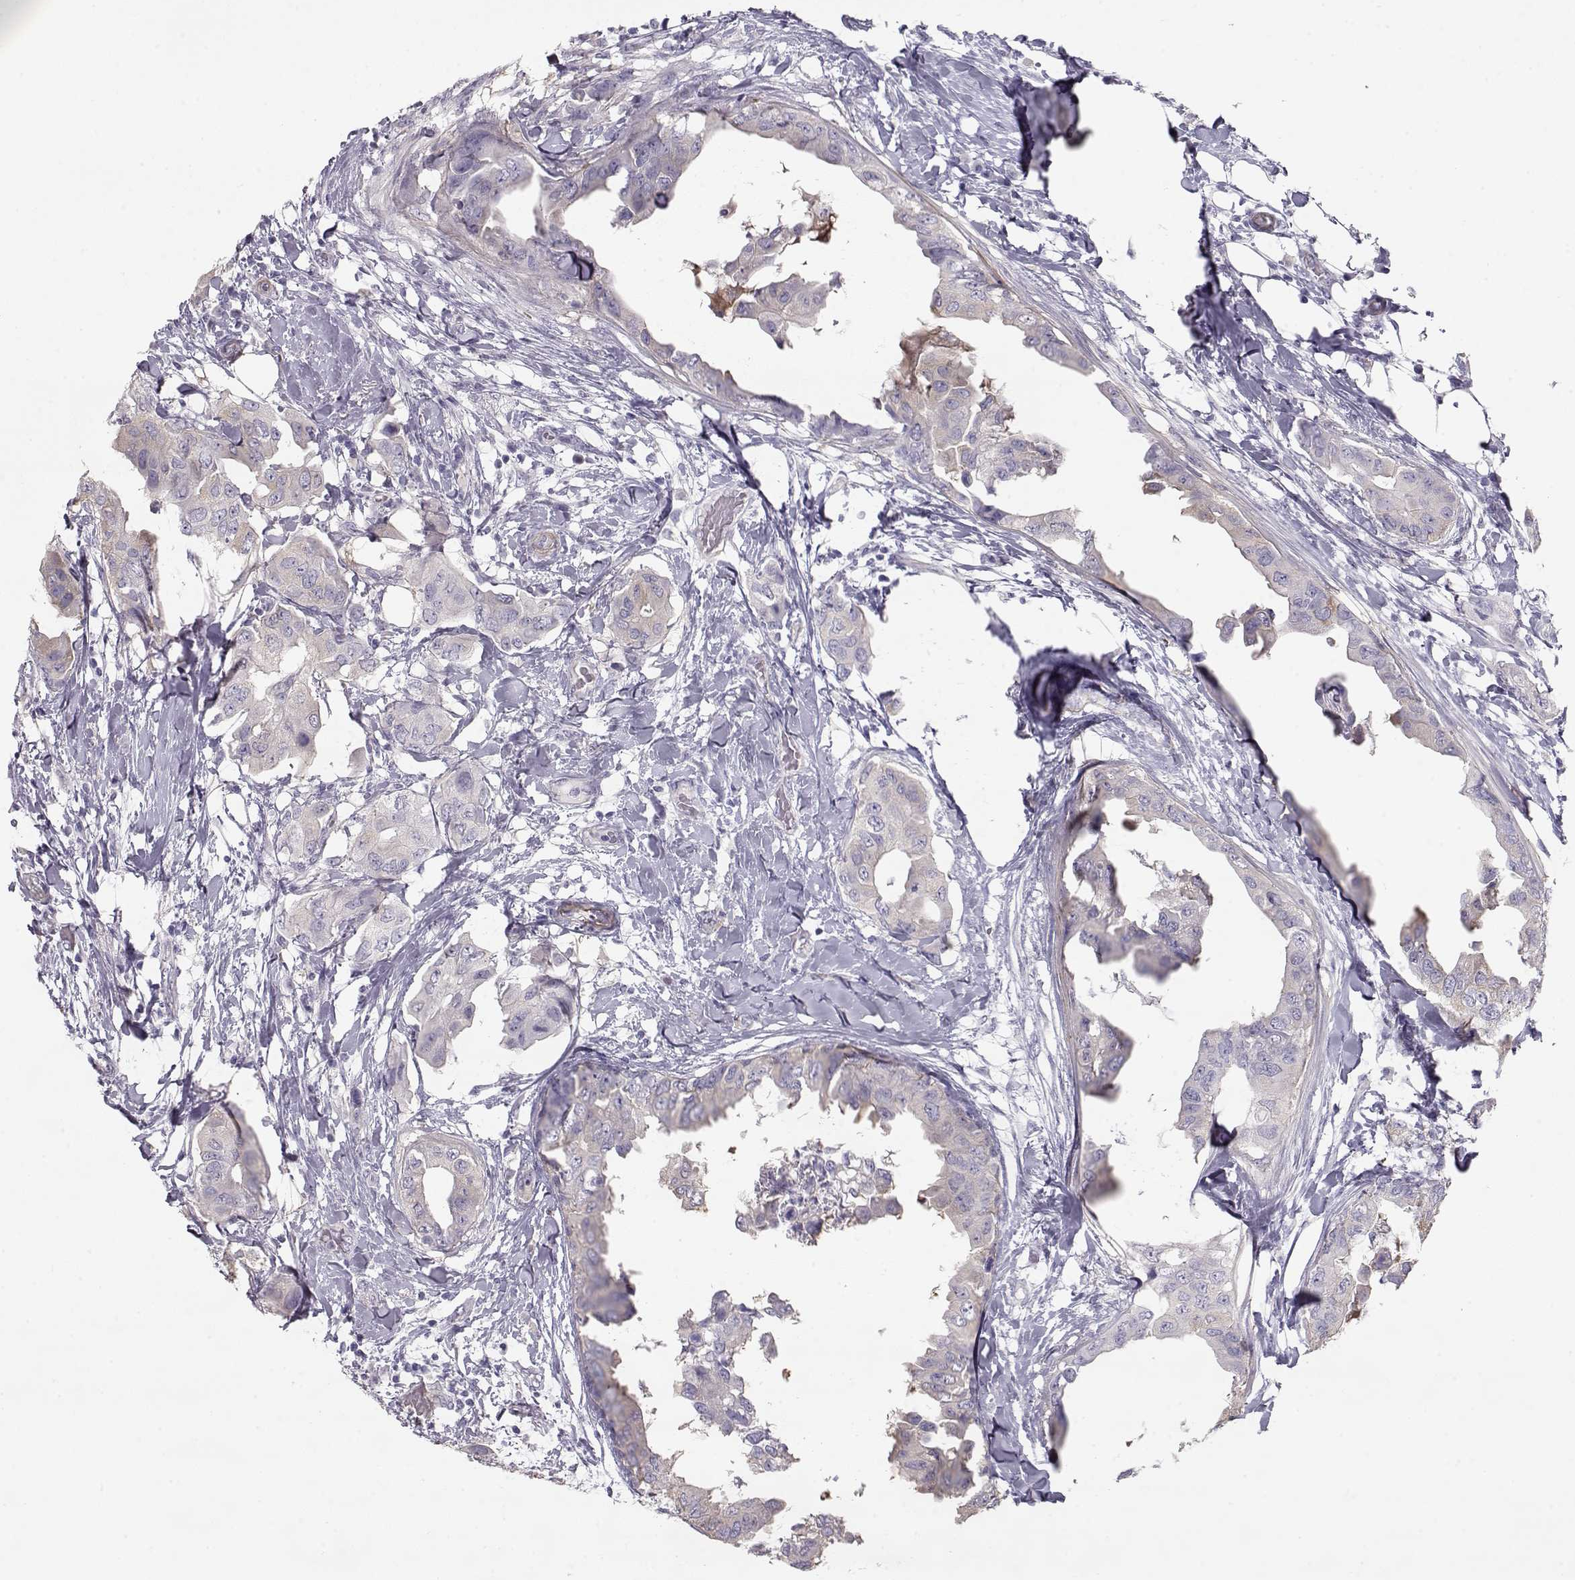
{"staining": {"intensity": "negative", "quantity": "none", "location": "none"}, "tissue": "breast cancer", "cell_type": "Tumor cells", "image_type": "cancer", "snomed": [{"axis": "morphology", "description": "Normal tissue, NOS"}, {"axis": "morphology", "description": "Duct carcinoma"}, {"axis": "topography", "description": "Breast"}], "caption": "High power microscopy photomicrograph of an immunohistochemistry (IHC) micrograph of breast intraductal carcinoma, revealing no significant positivity in tumor cells. (Stains: DAB immunohistochemistry with hematoxylin counter stain, Microscopy: brightfield microscopy at high magnification).", "gene": "SLITRK3", "patient": {"sex": "female", "age": 40}}